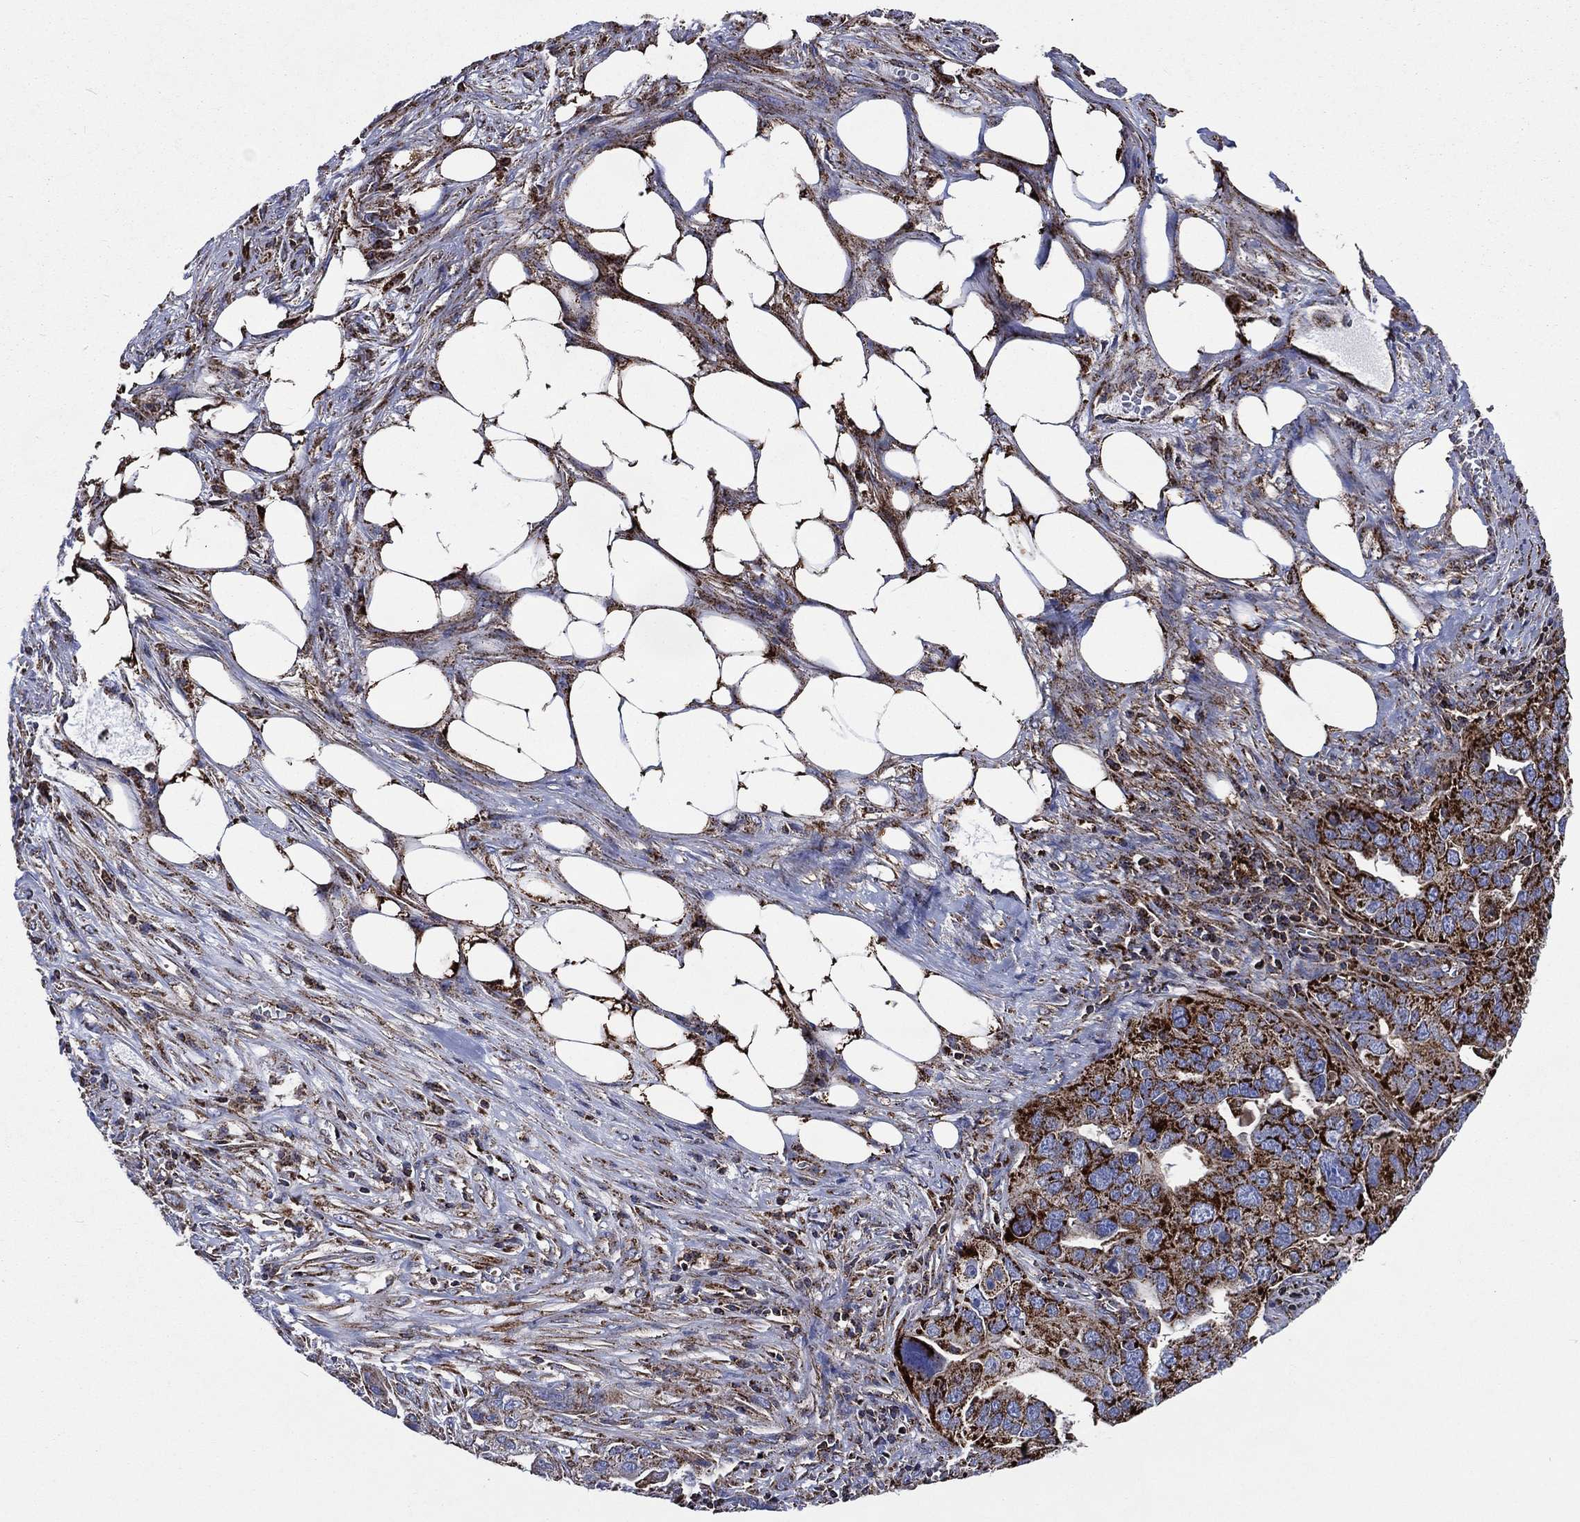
{"staining": {"intensity": "strong", "quantity": ">75%", "location": "cytoplasmic/membranous"}, "tissue": "ovarian cancer", "cell_type": "Tumor cells", "image_type": "cancer", "snomed": [{"axis": "morphology", "description": "Carcinoma, endometroid"}, {"axis": "topography", "description": "Soft tissue"}, {"axis": "topography", "description": "Ovary"}], "caption": "Human ovarian endometroid carcinoma stained with a brown dye demonstrates strong cytoplasmic/membranous positive staining in approximately >75% of tumor cells.", "gene": "ANKRD37", "patient": {"sex": "female", "age": 52}}